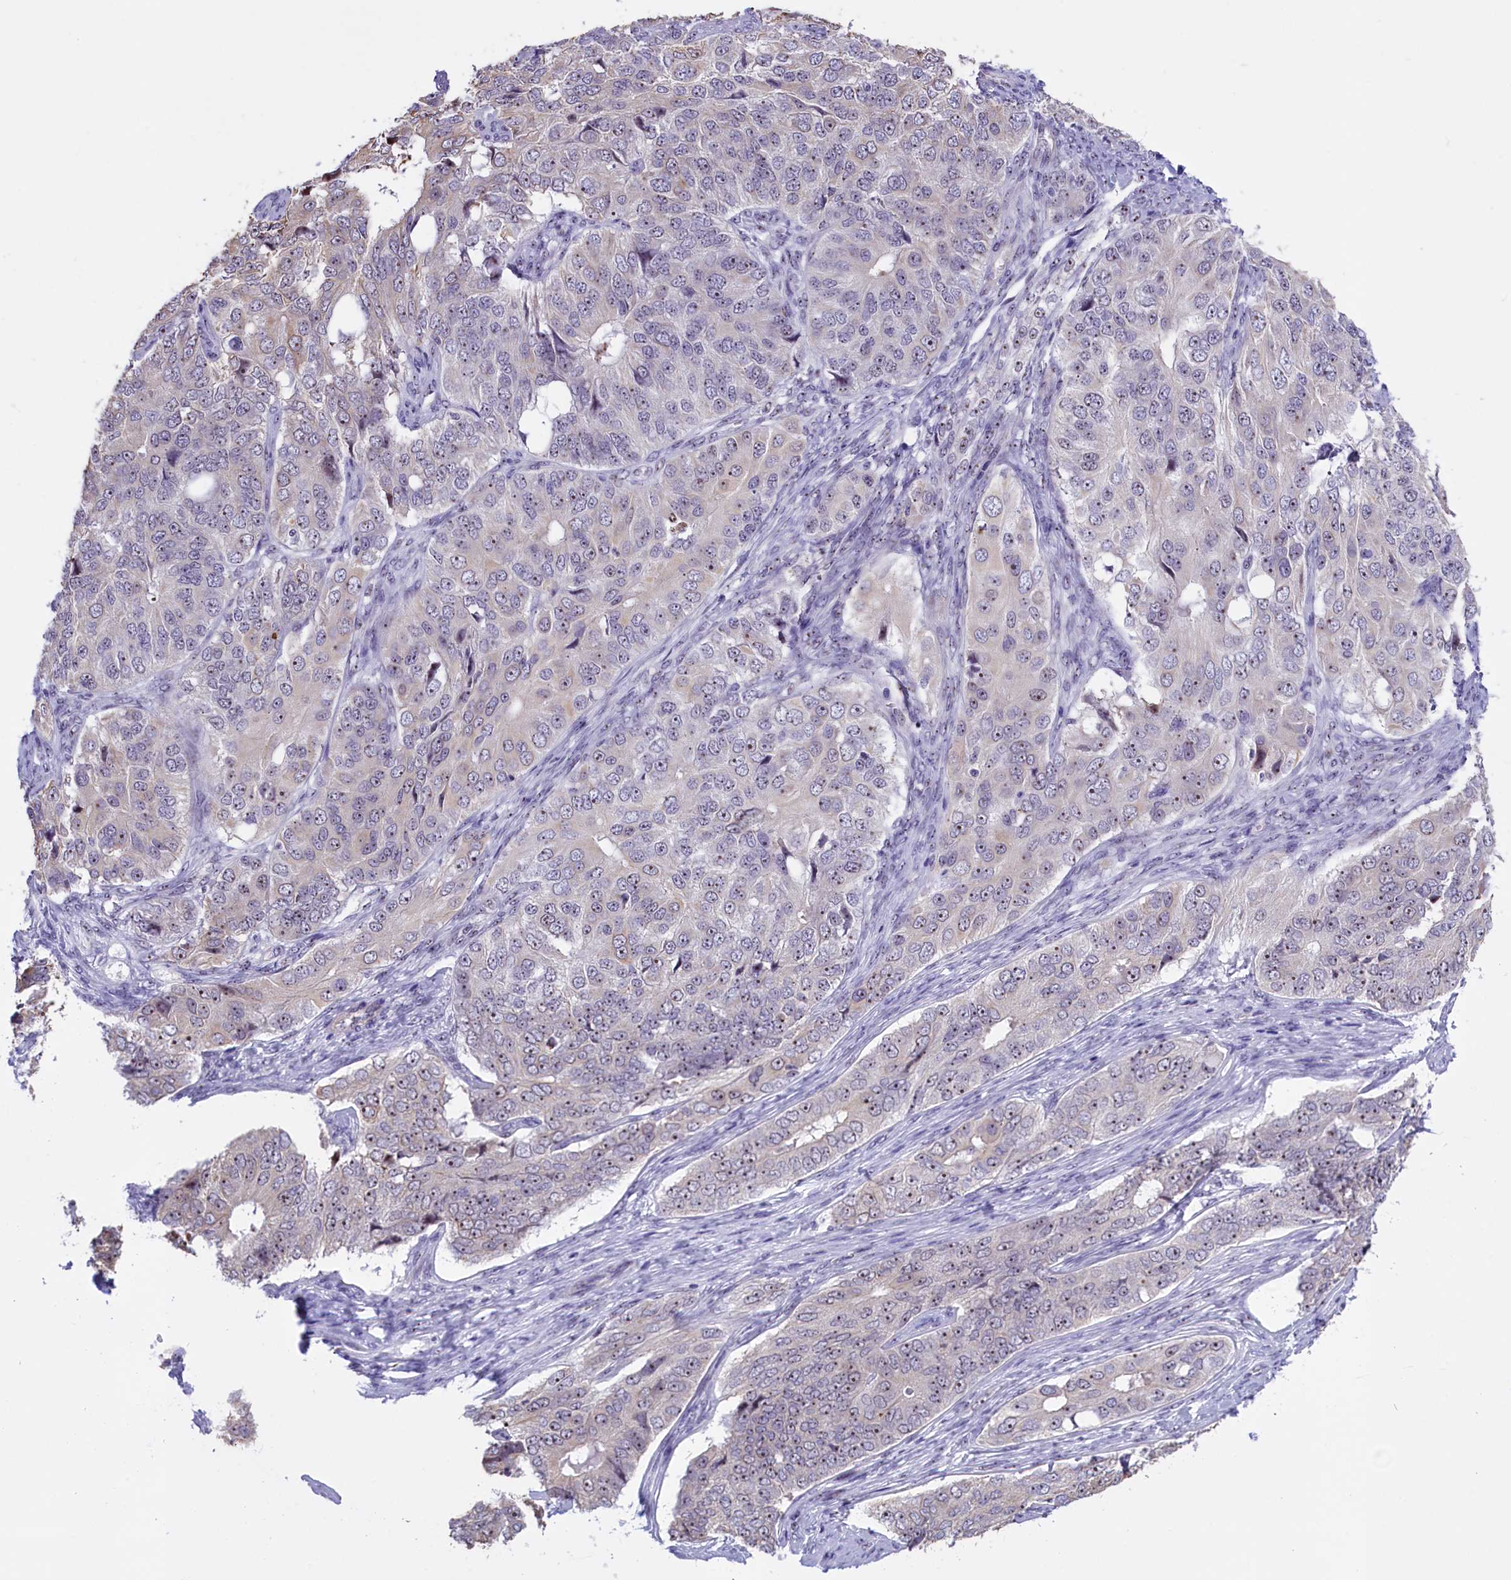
{"staining": {"intensity": "moderate", "quantity": "25%-75%", "location": "nuclear"}, "tissue": "ovarian cancer", "cell_type": "Tumor cells", "image_type": "cancer", "snomed": [{"axis": "morphology", "description": "Carcinoma, endometroid"}, {"axis": "topography", "description": "Ovary"}], "caption": "Tumor cells display moderate nuclear staining in approximately 25%-75% of cells in endometroid carcinoma (ovarian). The protein of interest is stained brown, and the nuclei are stained in blue (DAB IHC with brightfield microscopy, high magnification).", "gene": "TBL3", "patient": {"sex": "female", "age": 51}}